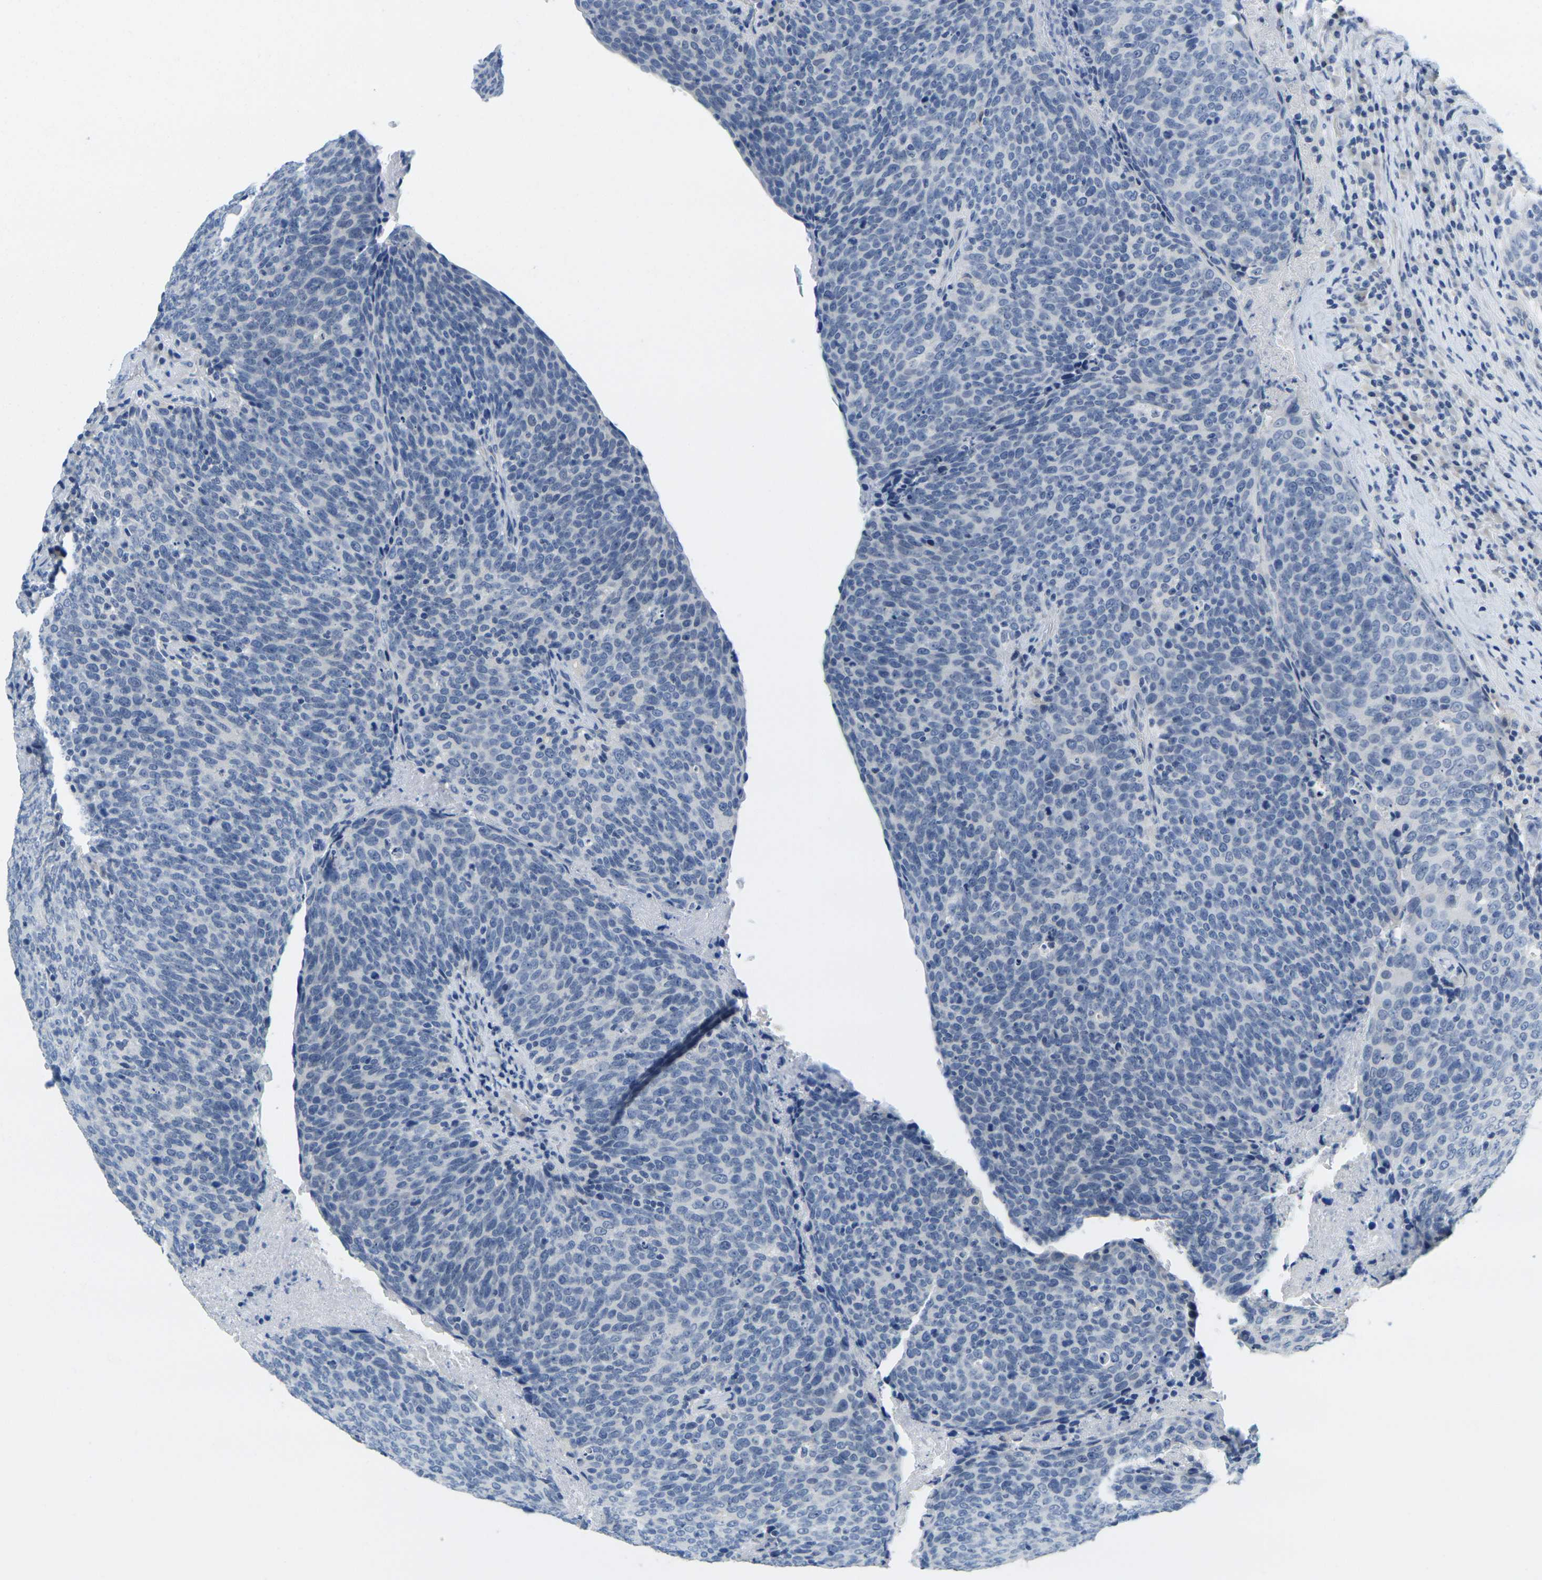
{"staining": {"intensity": "negative", "quantity": "none", "location": "none"}, "tissue": "head and neck cancer", "cell_type": "Tumor cells", "image_type": "cancer", "snomed": [{"axis": "morphology", "description": "Squamous cell carcinoma, NOS"}, {"axis": "morphology", "description": "Squamous cell carcinoma, metastatic, NOS"}, {"axis": "topography", "description": "Lymph node"}, {"axis": "topography", "description": "Head-Neck"}], "caption": "IHC micrograph of neoplastic tissue: human head and neck squamous cell carcinoma stained with DAB (3,3'-diaminobenzidine) reveals no significant protein expression in tumor cells.", "gene": "GPR15", "patient": {"sex": "male", "age": 62}}